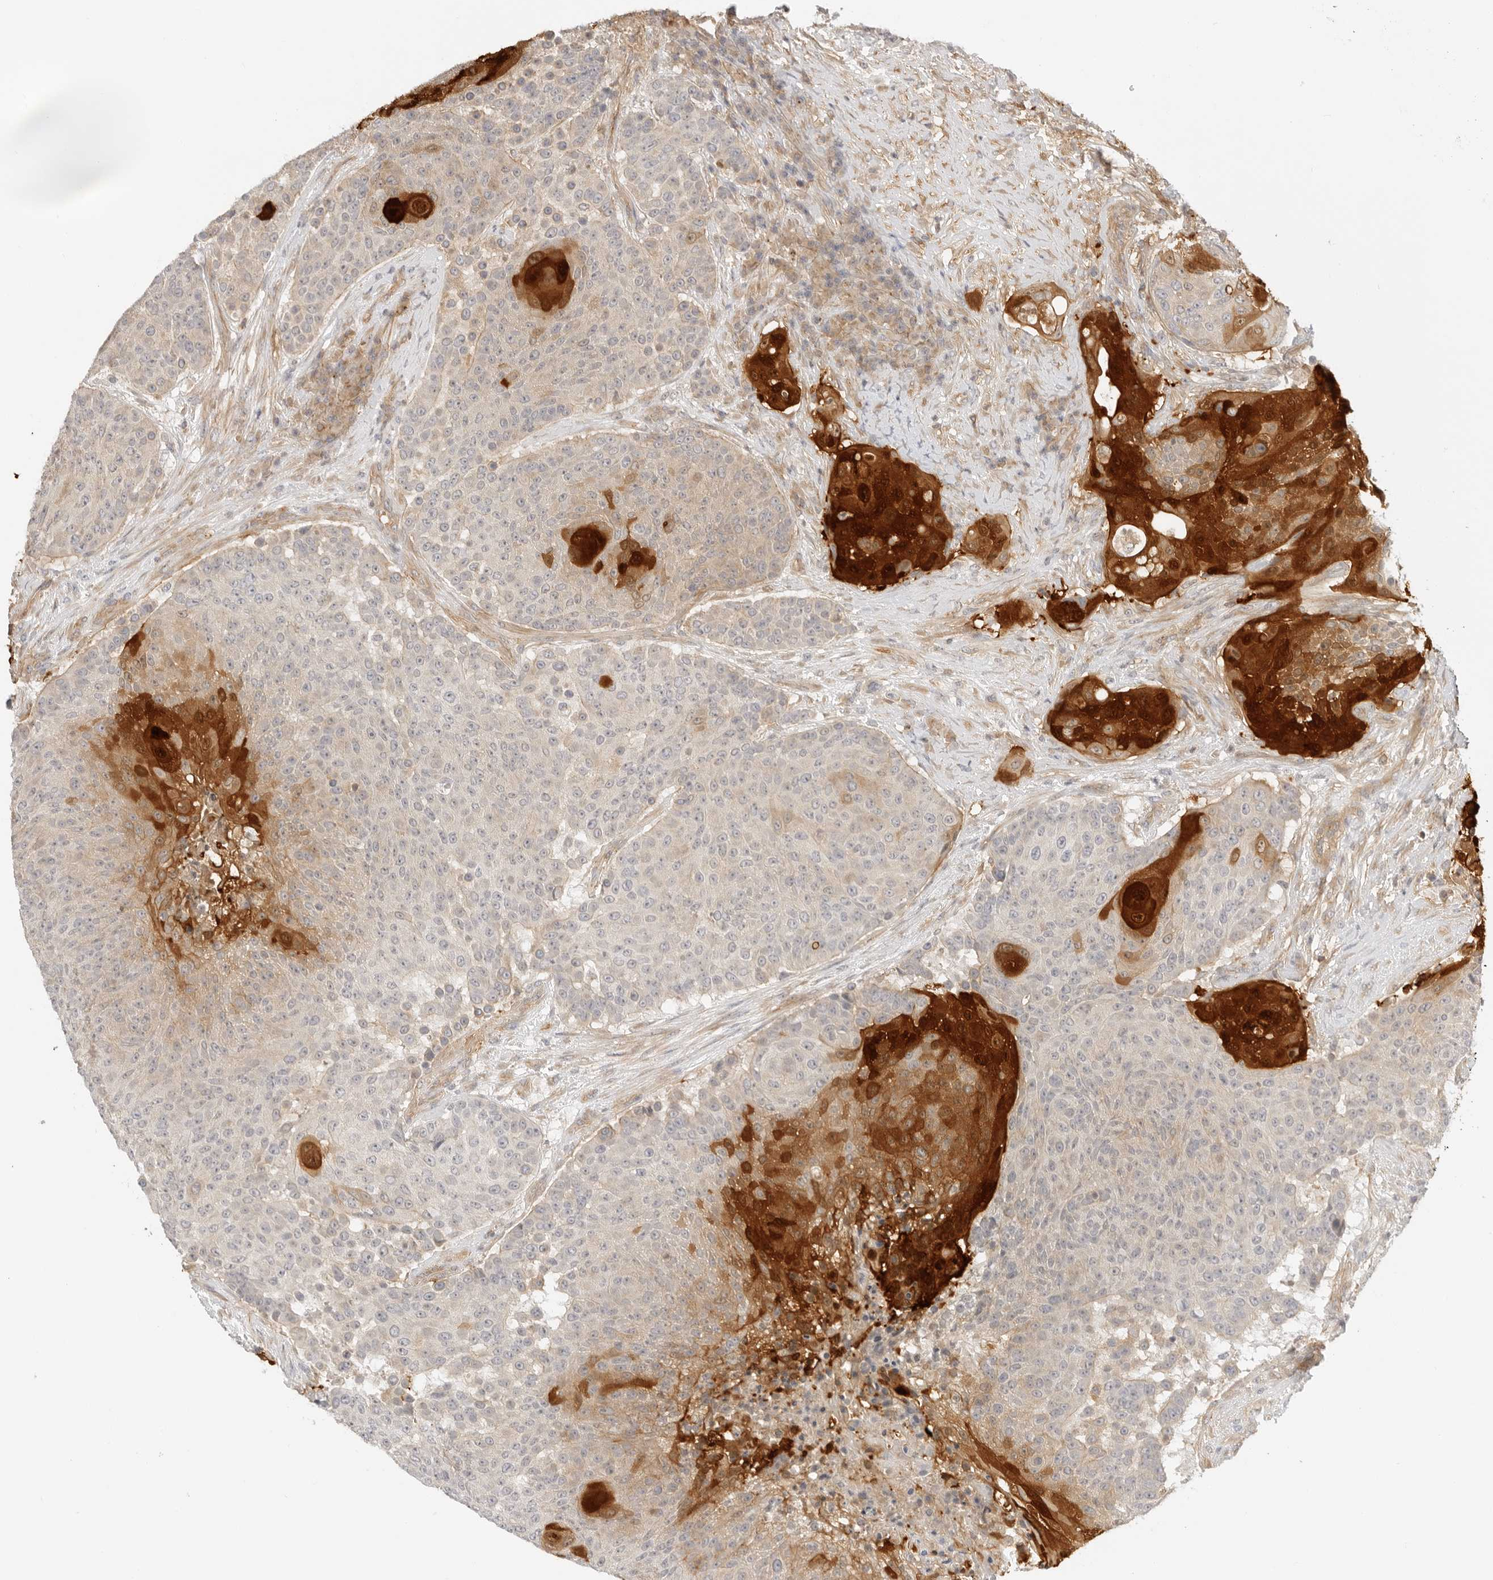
{"staining": {"intensity": "strong", "quantity": "<25%", "location": "cytoplasmic/membranous"}, "tissue": "urothelial cancer", "cell_type": "Tumor cells", "image_type": "cancer", "snomed": [{"axis": "morphology", "description": "Urothelial carcinoma, High grade"}, {"axis": "topography", "description": "Urinary bladder"}], "caption": "Protein staining demonstrates strong cytoplasmic/membranous staining in about <25% of tumor cells in high-grade urothelial carcinoma.", "gene": "OSCP1", "patient": {"sex": "female", "age": 63}}